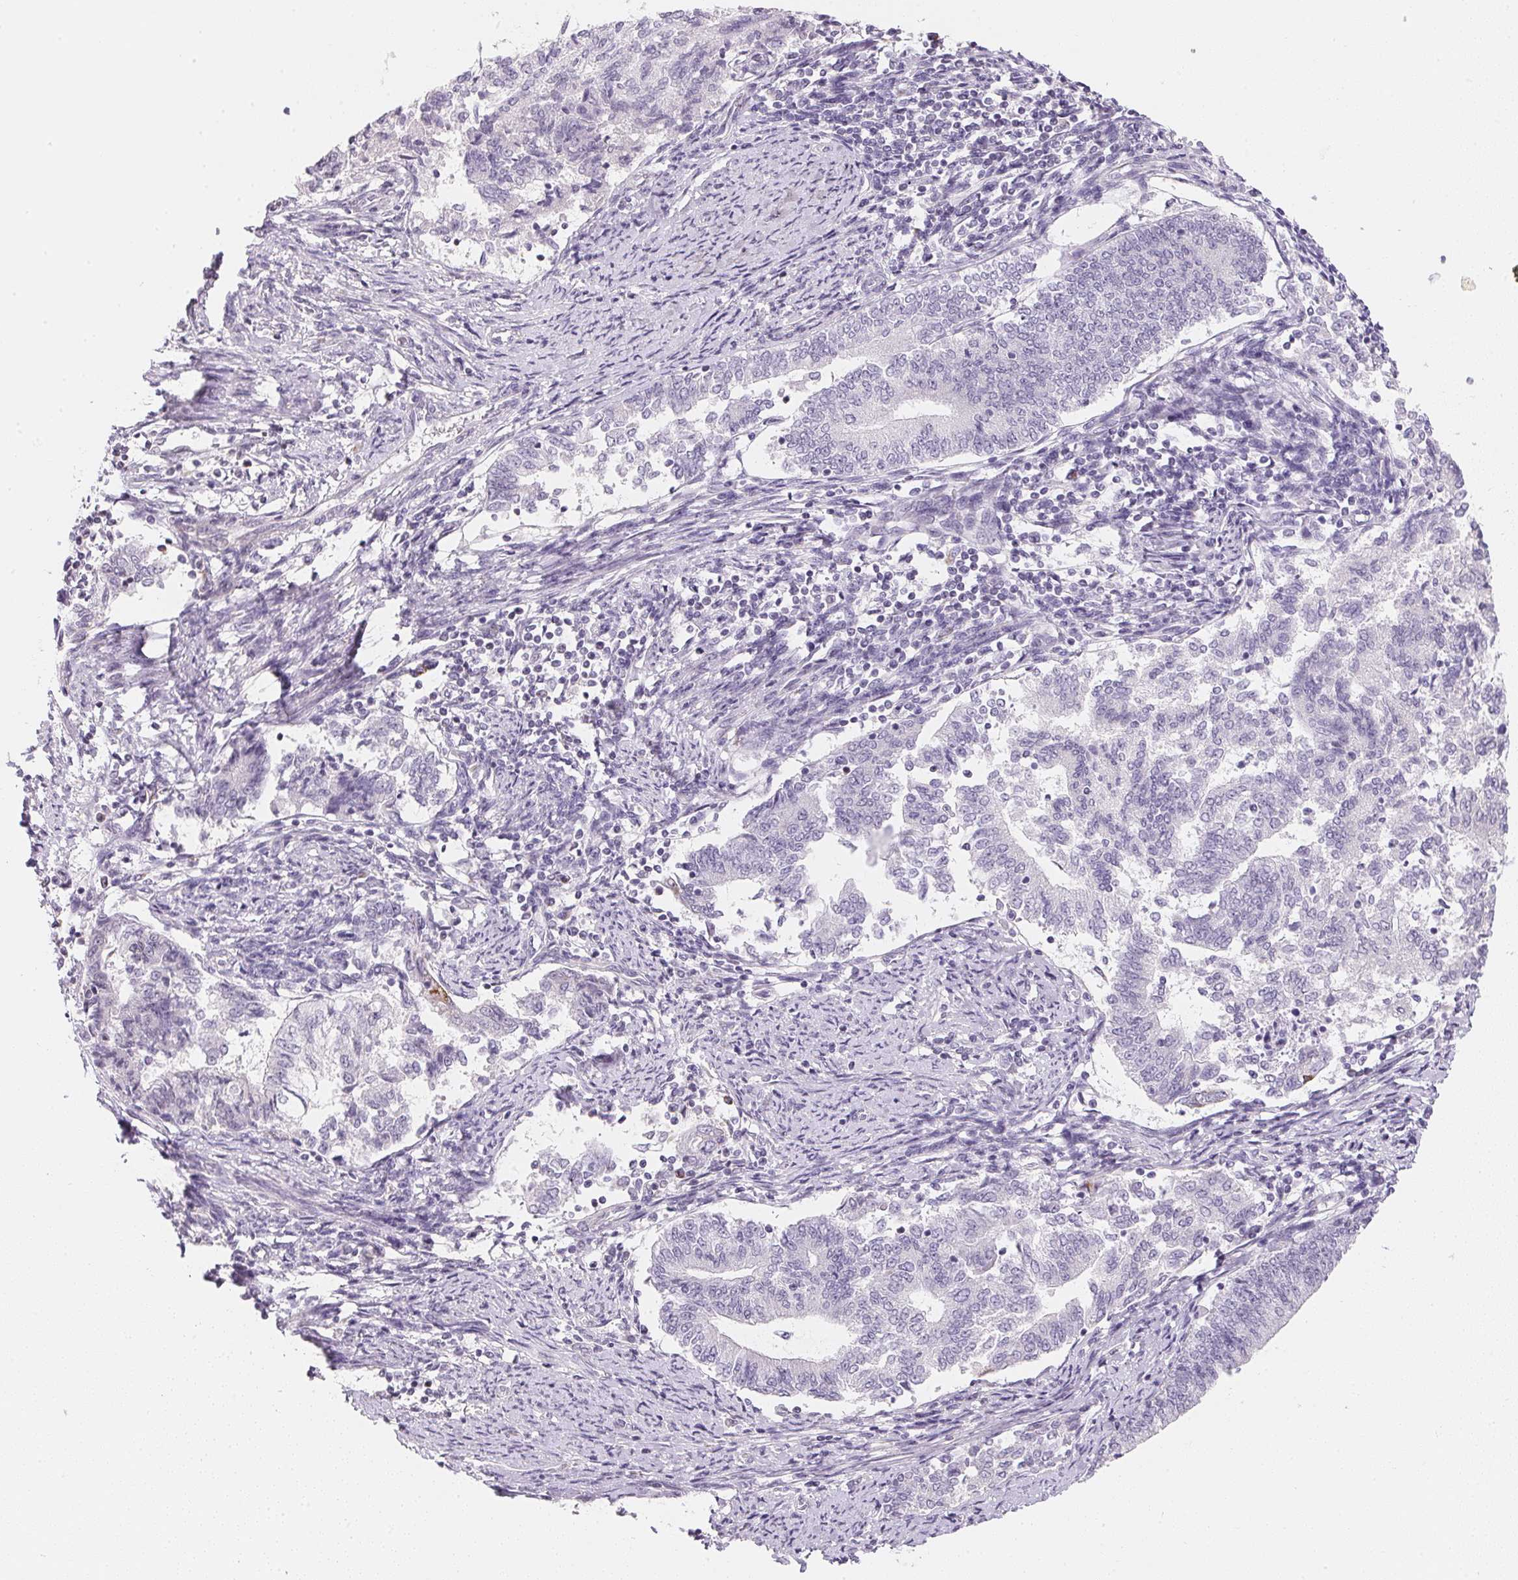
{"staining": {"intensity": "negative", "quantity": "none", "location": "none"}, "tissue": "endometrial cancer", "cell_type": "Tumor cells", "image_type": "cancer", "snomed": [{"axis": "morphology", "description": "Adenocarcinoma, NOS"}, {"axis": "topography", "description": "Endometrium"}], "caption": "Tumor cells are negative for protein expression in human endometrial cancer (adenocarcinoma).", "gene": "GIPC2", "patient": {"sex": "female", "age": 65}}